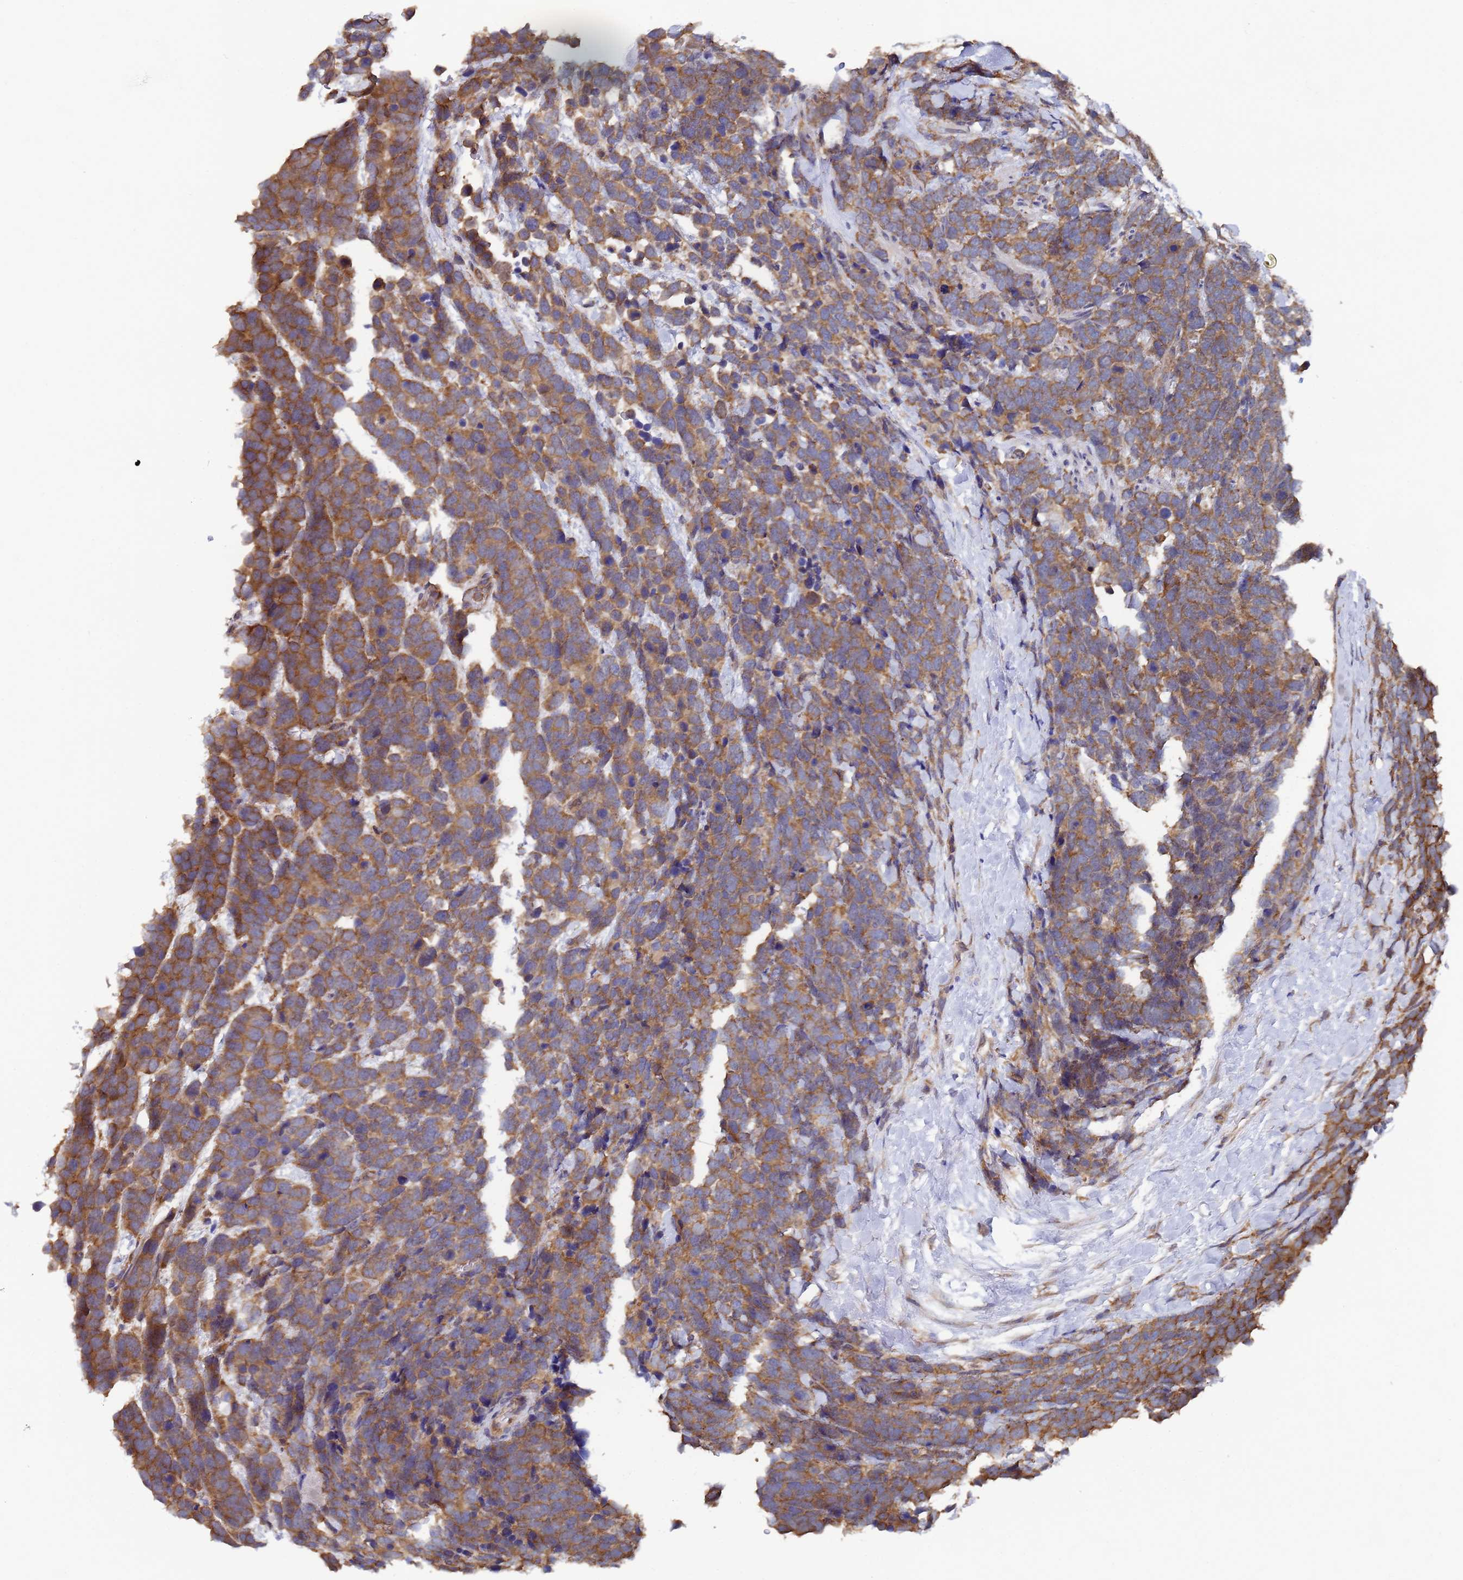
{"staining": {"intensity": "moderate", "quantity": ">75%", "location": "cytoplasmic/membranous"}, "tissue": "urothelial cancer", "cell_type": "Tumor cells", "image_type": "cancer", "snomed": [{"axis": "morphology", "description": "Urothelial carcinoma, High grade"}, {"axis": "topography", "description": "Urinary bladder"}], "caption": "Urothelial cancer tissue exhibits moderate cytoplasmic/membranous positivity in approximately >75% of tumor cells", "gene": "ALS2CL", "patient": {"sex": "female", "age": 82}}